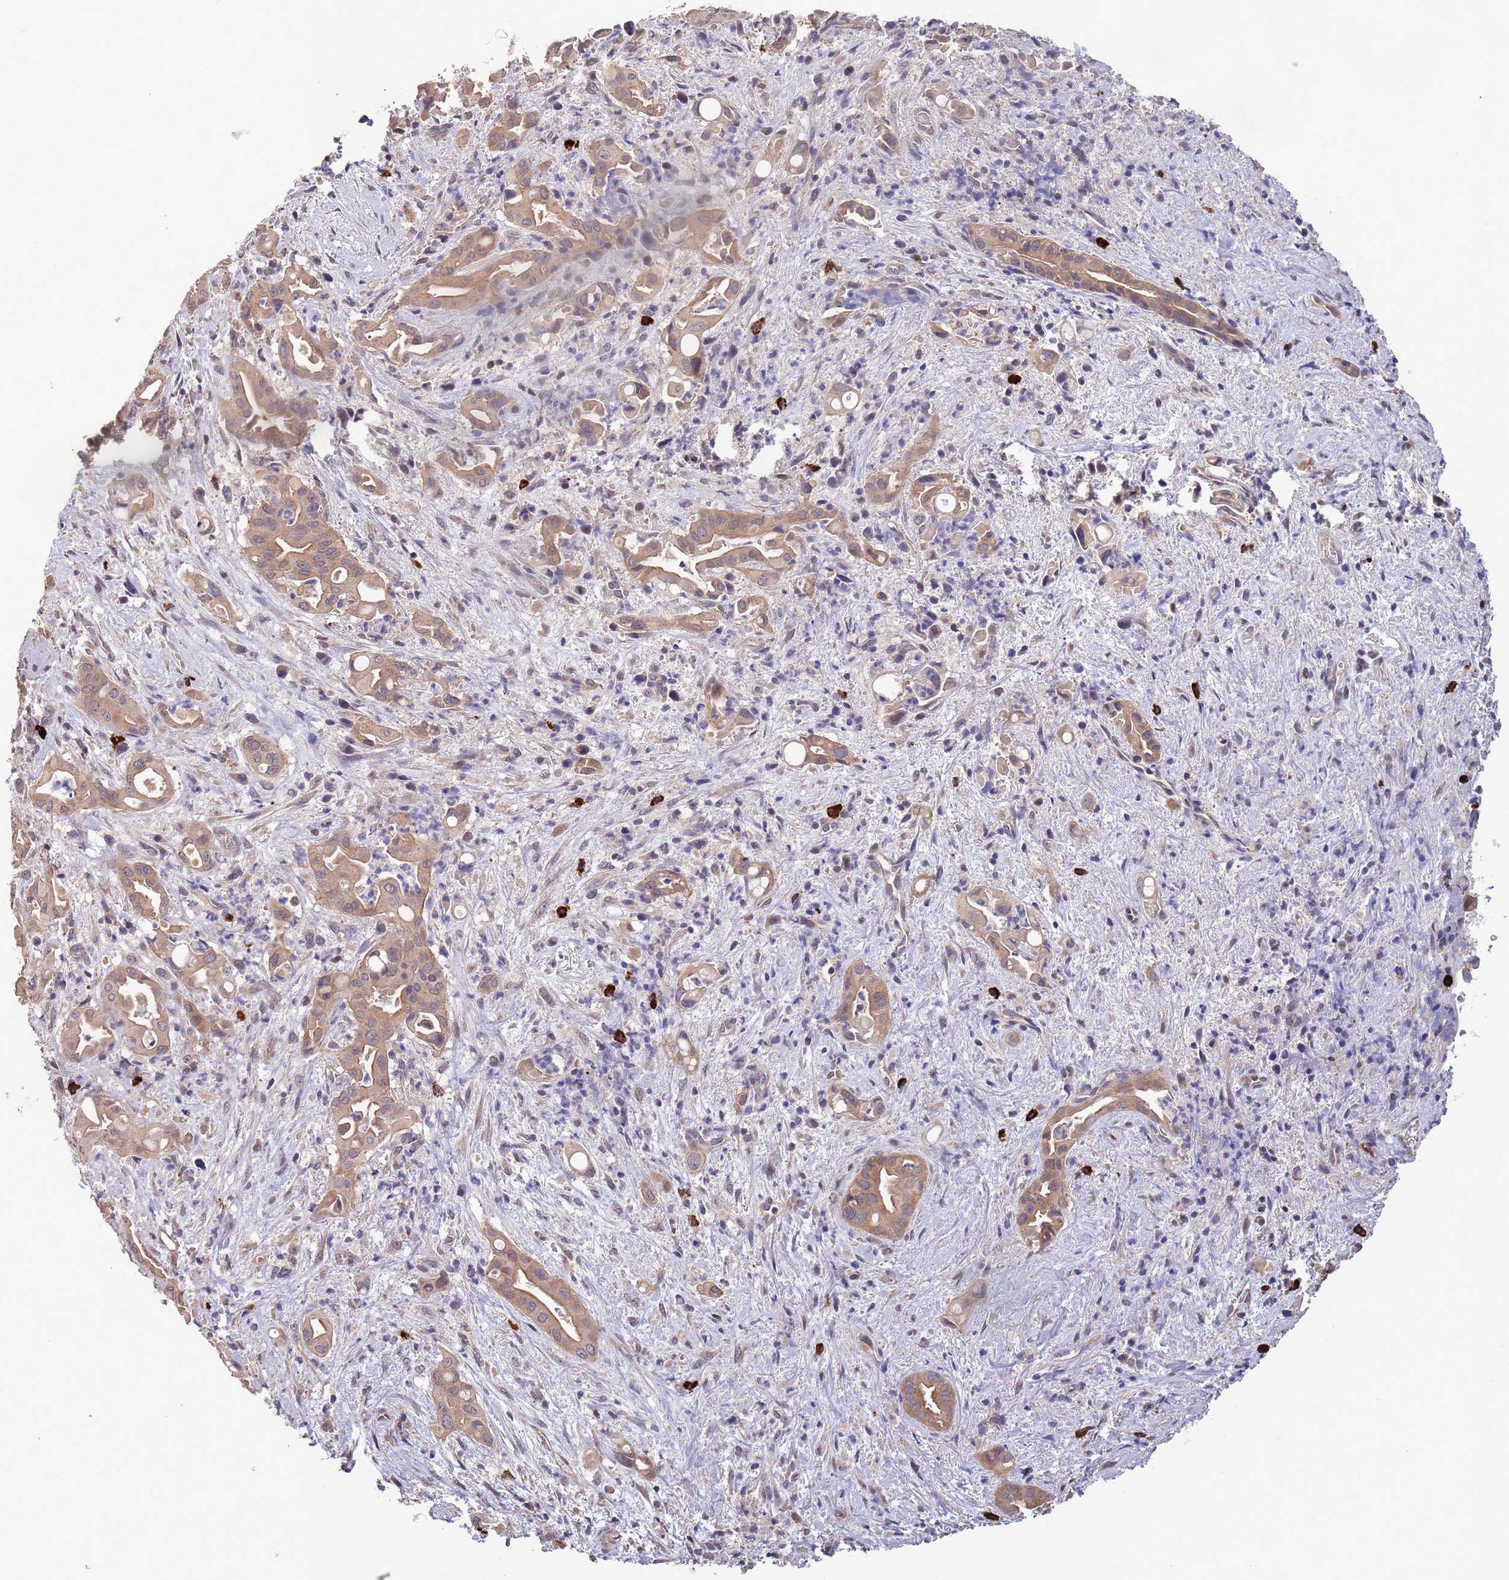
{"staining": {"intensity": "moderate", "quantity": ">75%", "location": "cytoplasmic/membranous"}, "tissue": "liver cancer", "cell_type": "Tumor cells", "image_type": "cancer", "snomed": [{"axis": "morphology", "description": "Cholangiocarcinoma"}, {"axis": "topography", "description": "Liver"}], "caption": "Human liver cholangiocarcinoma stained with a protein marker exhibits moderate staining in tumor cells.", "gene": "MARVELD2", "patient": {"sex": "female", "age": 68}}